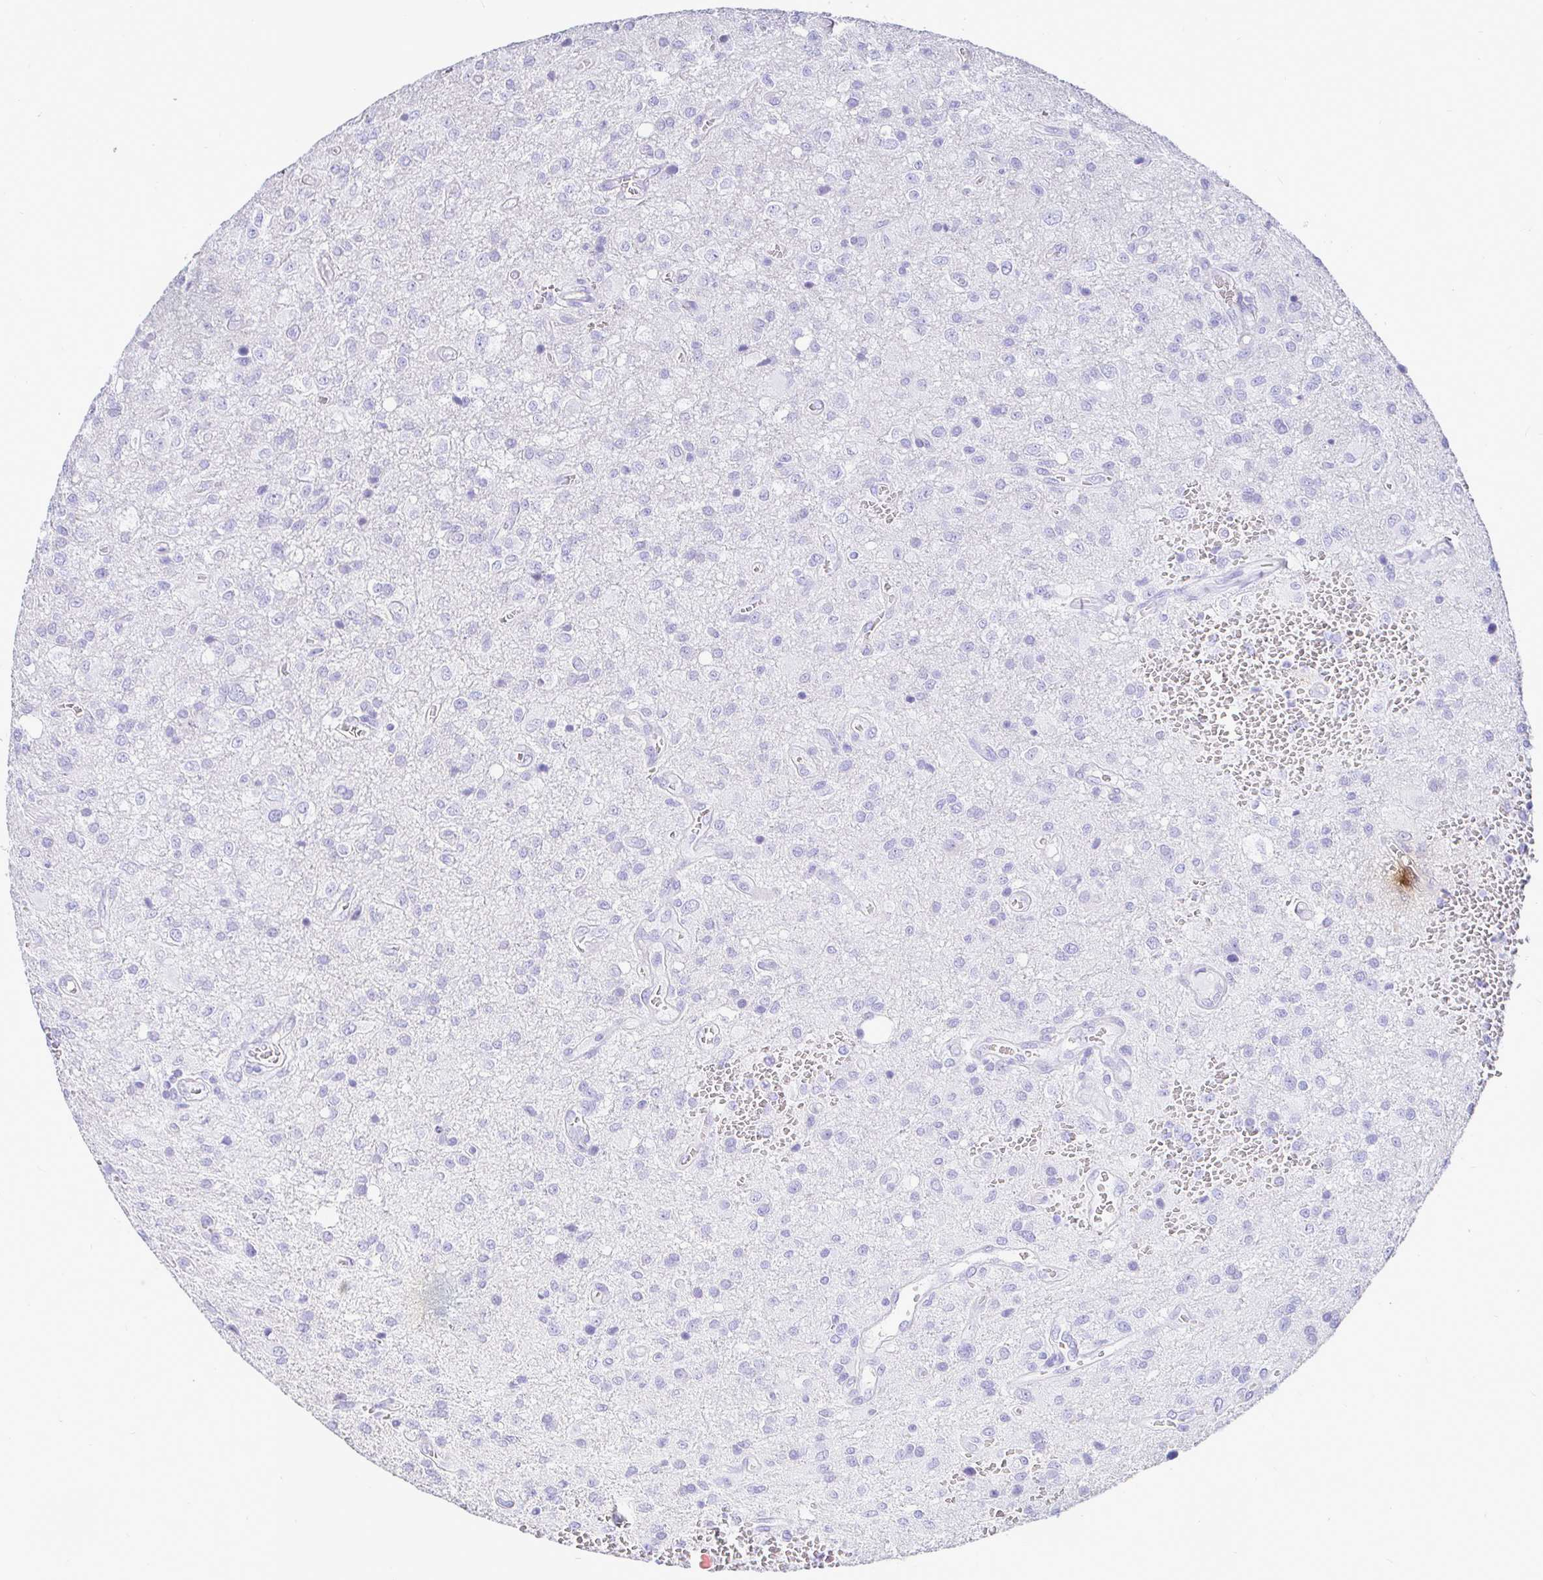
{"staining": {"intensity": "negative", "quantity": "none", "location": "none"}, "tissue": "glioma", "cell_type": "Tumor cells", "image_type": "cancer", "snomed": [{"axis": "morphology", "description": "Glioma, malignant, Low grade"}, {"axis": "topography", "description": "Brain"}], "caption": "IHC micrograph of neoplastic tissue: human glioma stained with DAB (3,3'-diaminobenzidine) displays no significant protein positivity in tumor cells.", "gene": "CCDC62", "patient": {"sex": "male", "age": 66}}